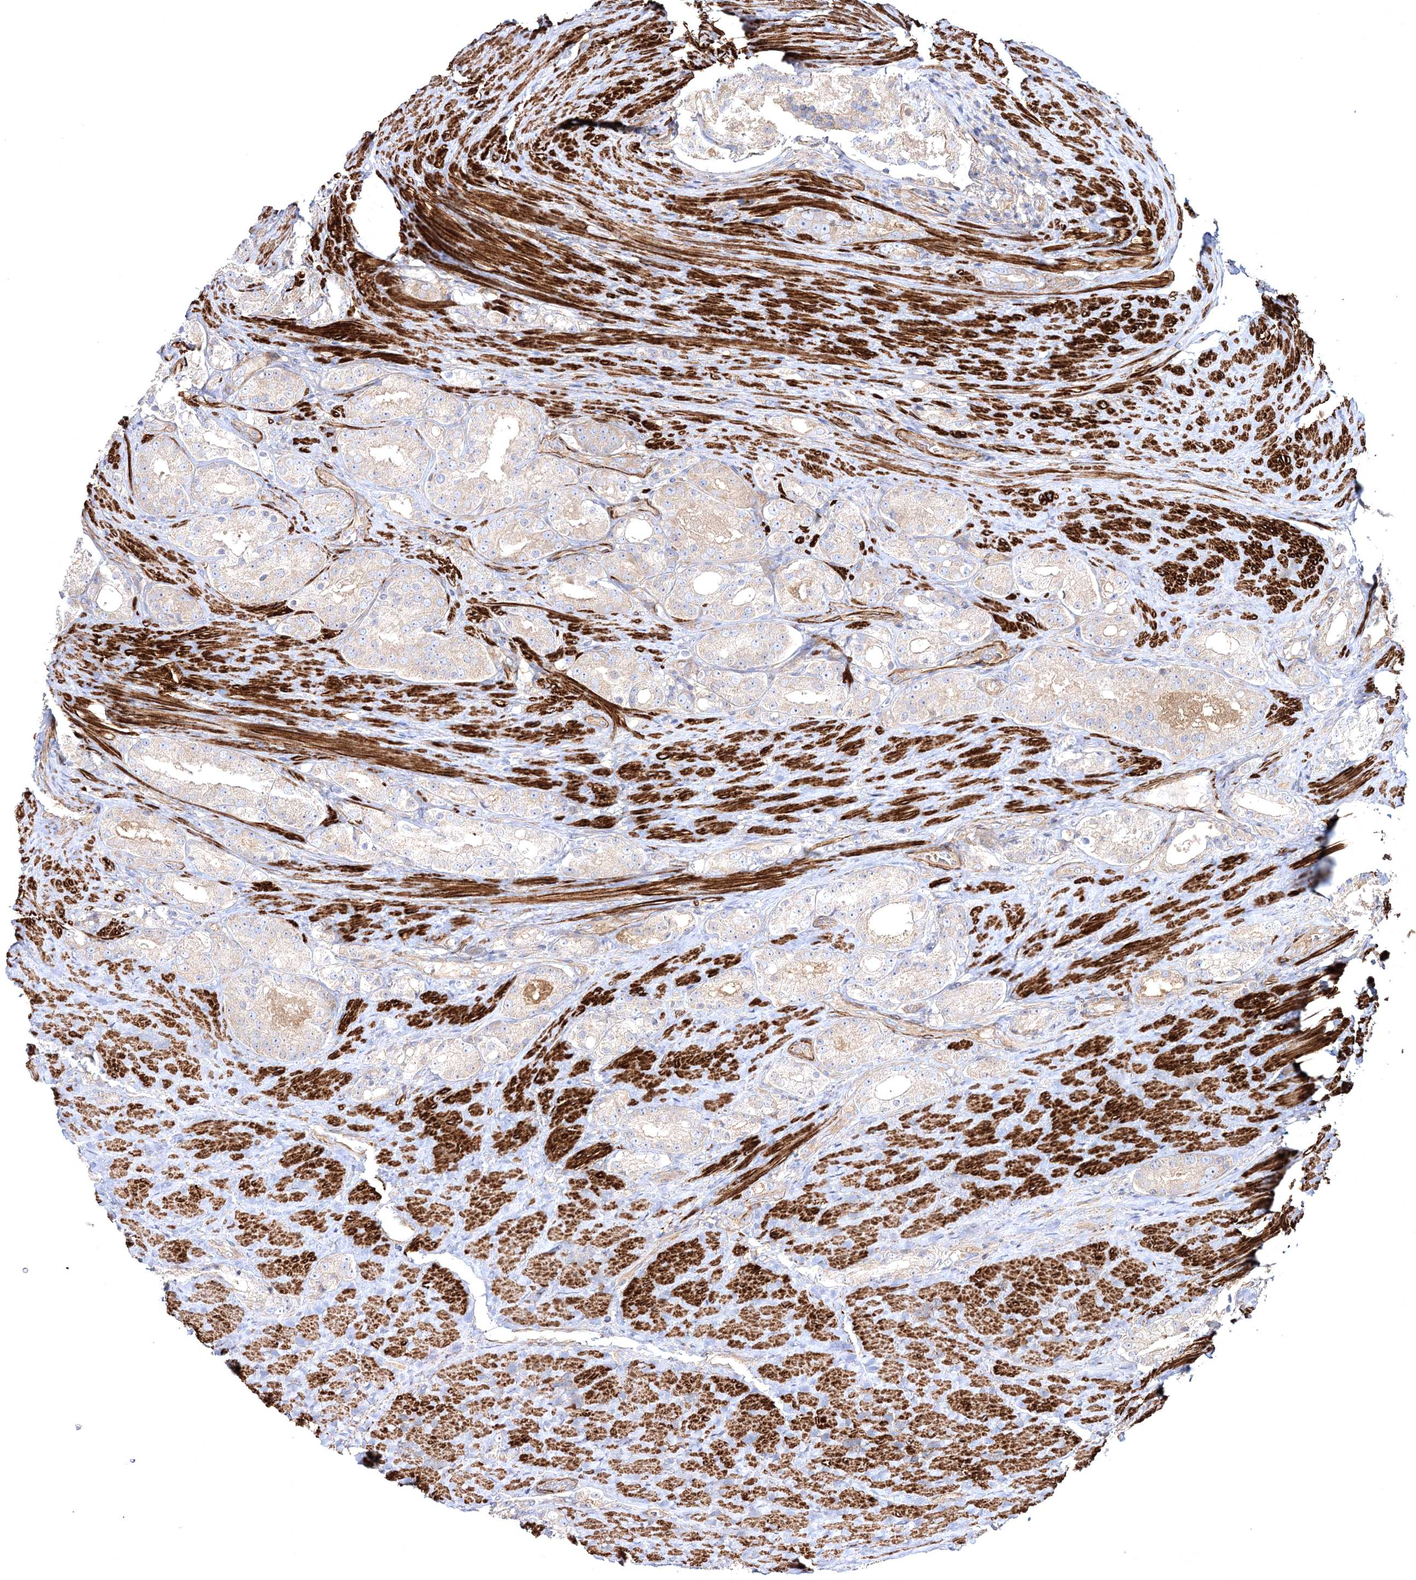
{"staining": {"intensity": "weak", "quantity": "<25%", "location": "cytoplasmic/membranous"}, "tissue": "prostate cancer", "cell_type": "Tumor cells", "image_type": "cancer", "snomed": [{"axis": "morphology", "description": "Adenocarcinoma, High grade"}, {"axis": "topography", "description": "Prostate"}], "caption": "The micrograph reveals no significant staining in tumor cells of high-grade adenocarcinoma (prostate).", "gene": "ZSWIM6", "patient": {"sex": "male", "age": 60}}